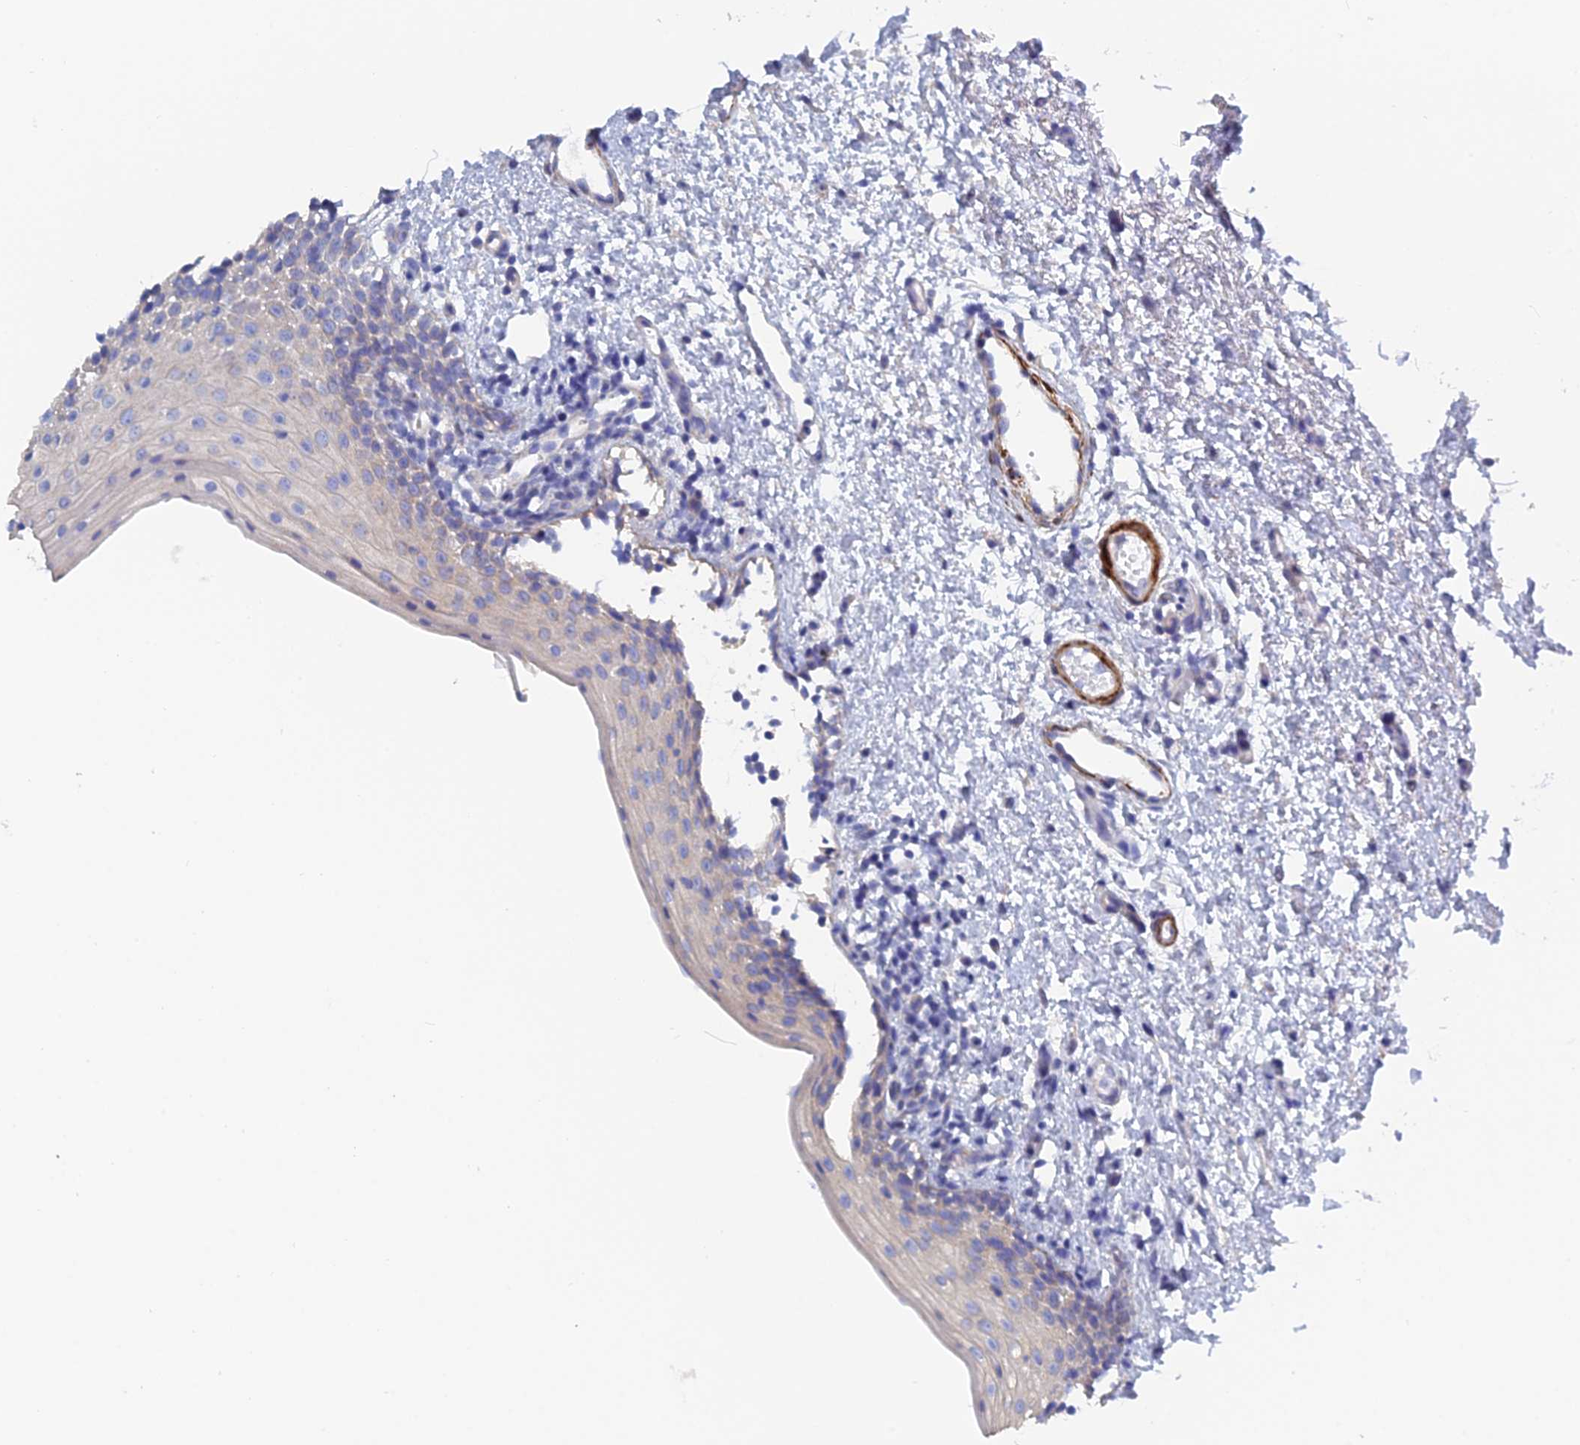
{"staining": {"intensity": "negative", "quantity": "none", "location": "none"}, "tissue": "oral mucosa", "cell_type": "Squamous epithelial cells", "image_type": "normal", "snomed": [{"axis": "morphology", "description": "Normal tissue, NOS"}, {"axis": "topography", "description": "Oral tissue"}], "caption": "IHC histopathology image of benign oral mucosa: oral mucosa stained with DAB shows no significant protein positivity in squamous epithelial cells. Nuclei are stained in blue.", "gene": "PCDHA8", "patient": {"sex": "female", "age": 13}}